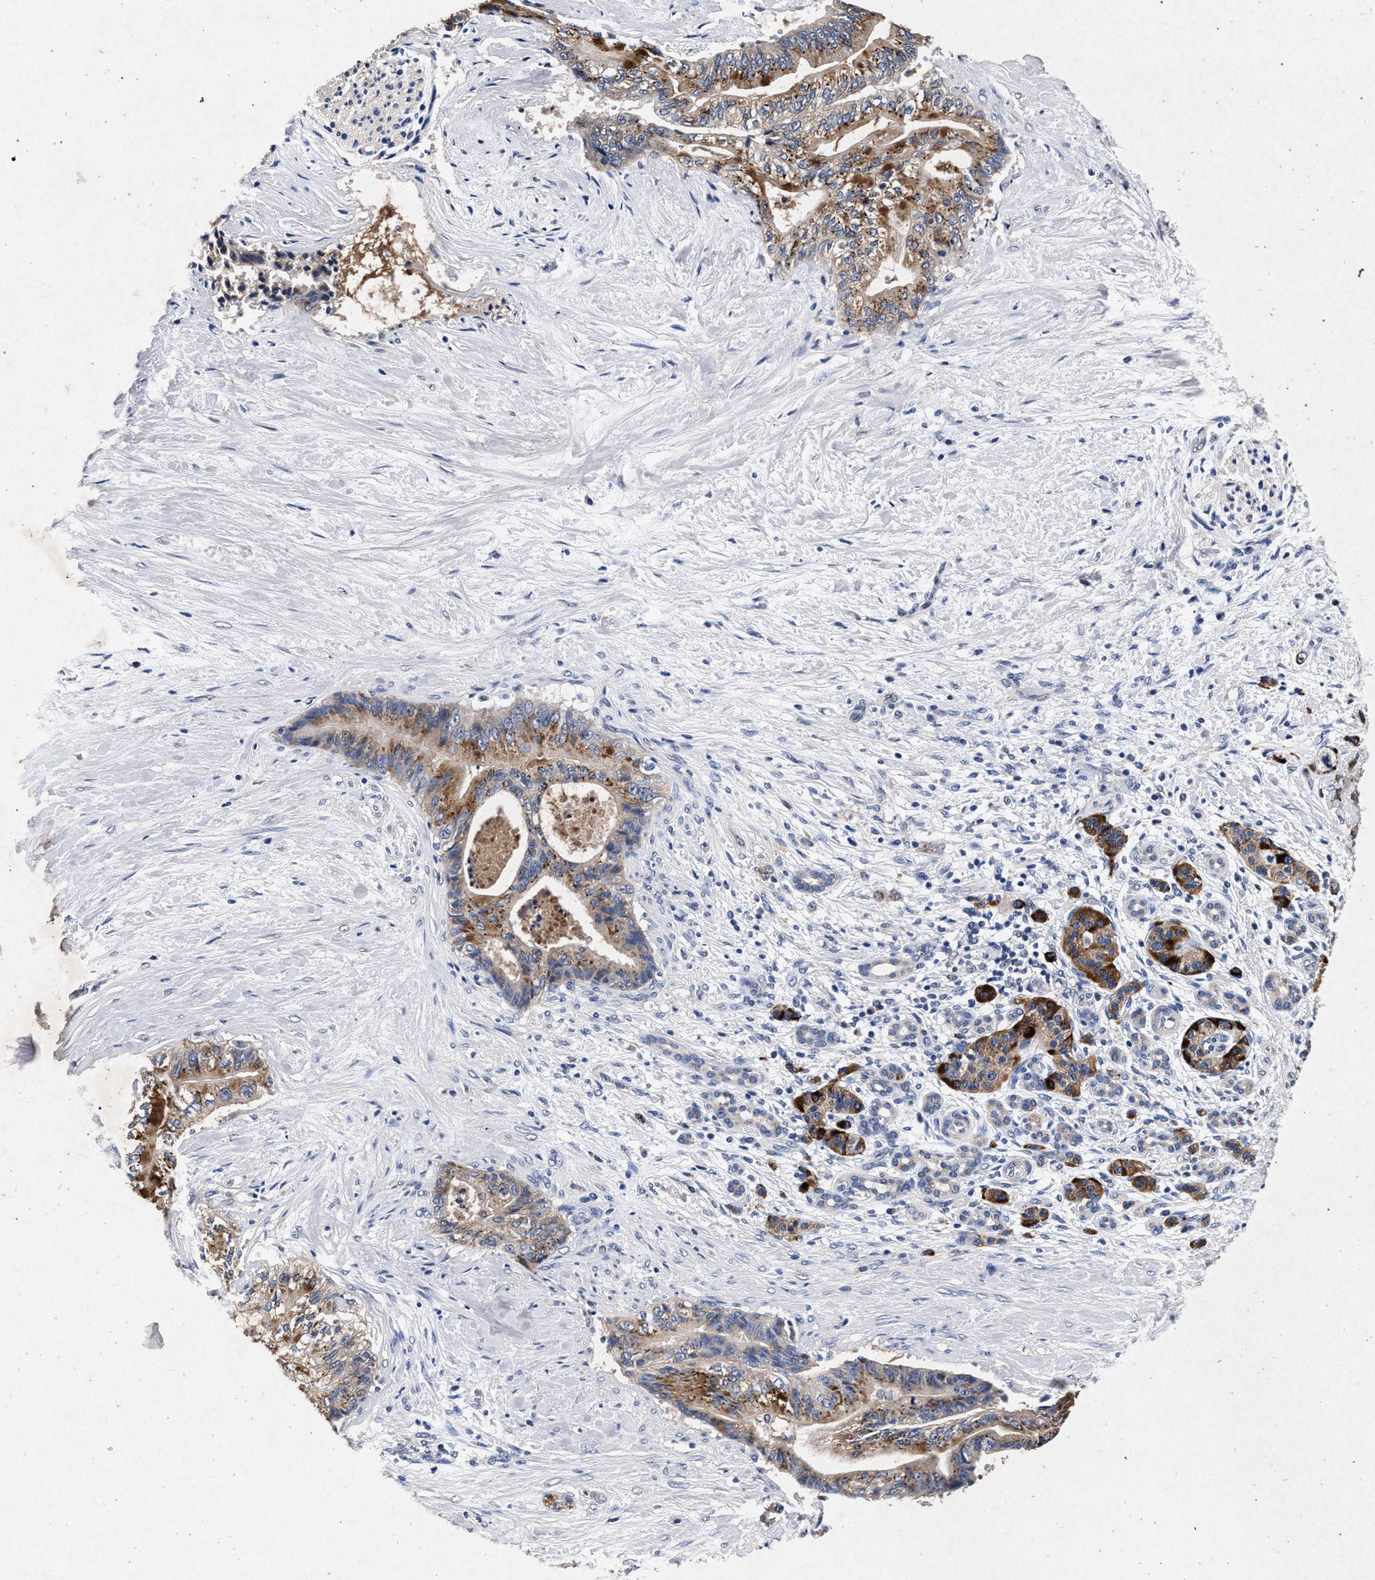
{"staining": {"intensity": "moderate", "quantity": ">75%", "location": "cytoplasmic/membranous"}, "tissue": "pancreatic cancer", "cell_type": "Tumor cells", "image_type": "cancer", "snomed": [{"axis": "morphology", "description": "Adenocarcinoma, NOS"}, {"axis": "topography", "description": "Pancreas"}], "caption": "Moderate cytoplasmic/membranous expression for a protein is identified in approximately >75% of tumor cells of adenocarcinoma (pancreatic) using IHC.", "gene": "ATP1A2", "patient": {"sex": "male", "age": 59}}